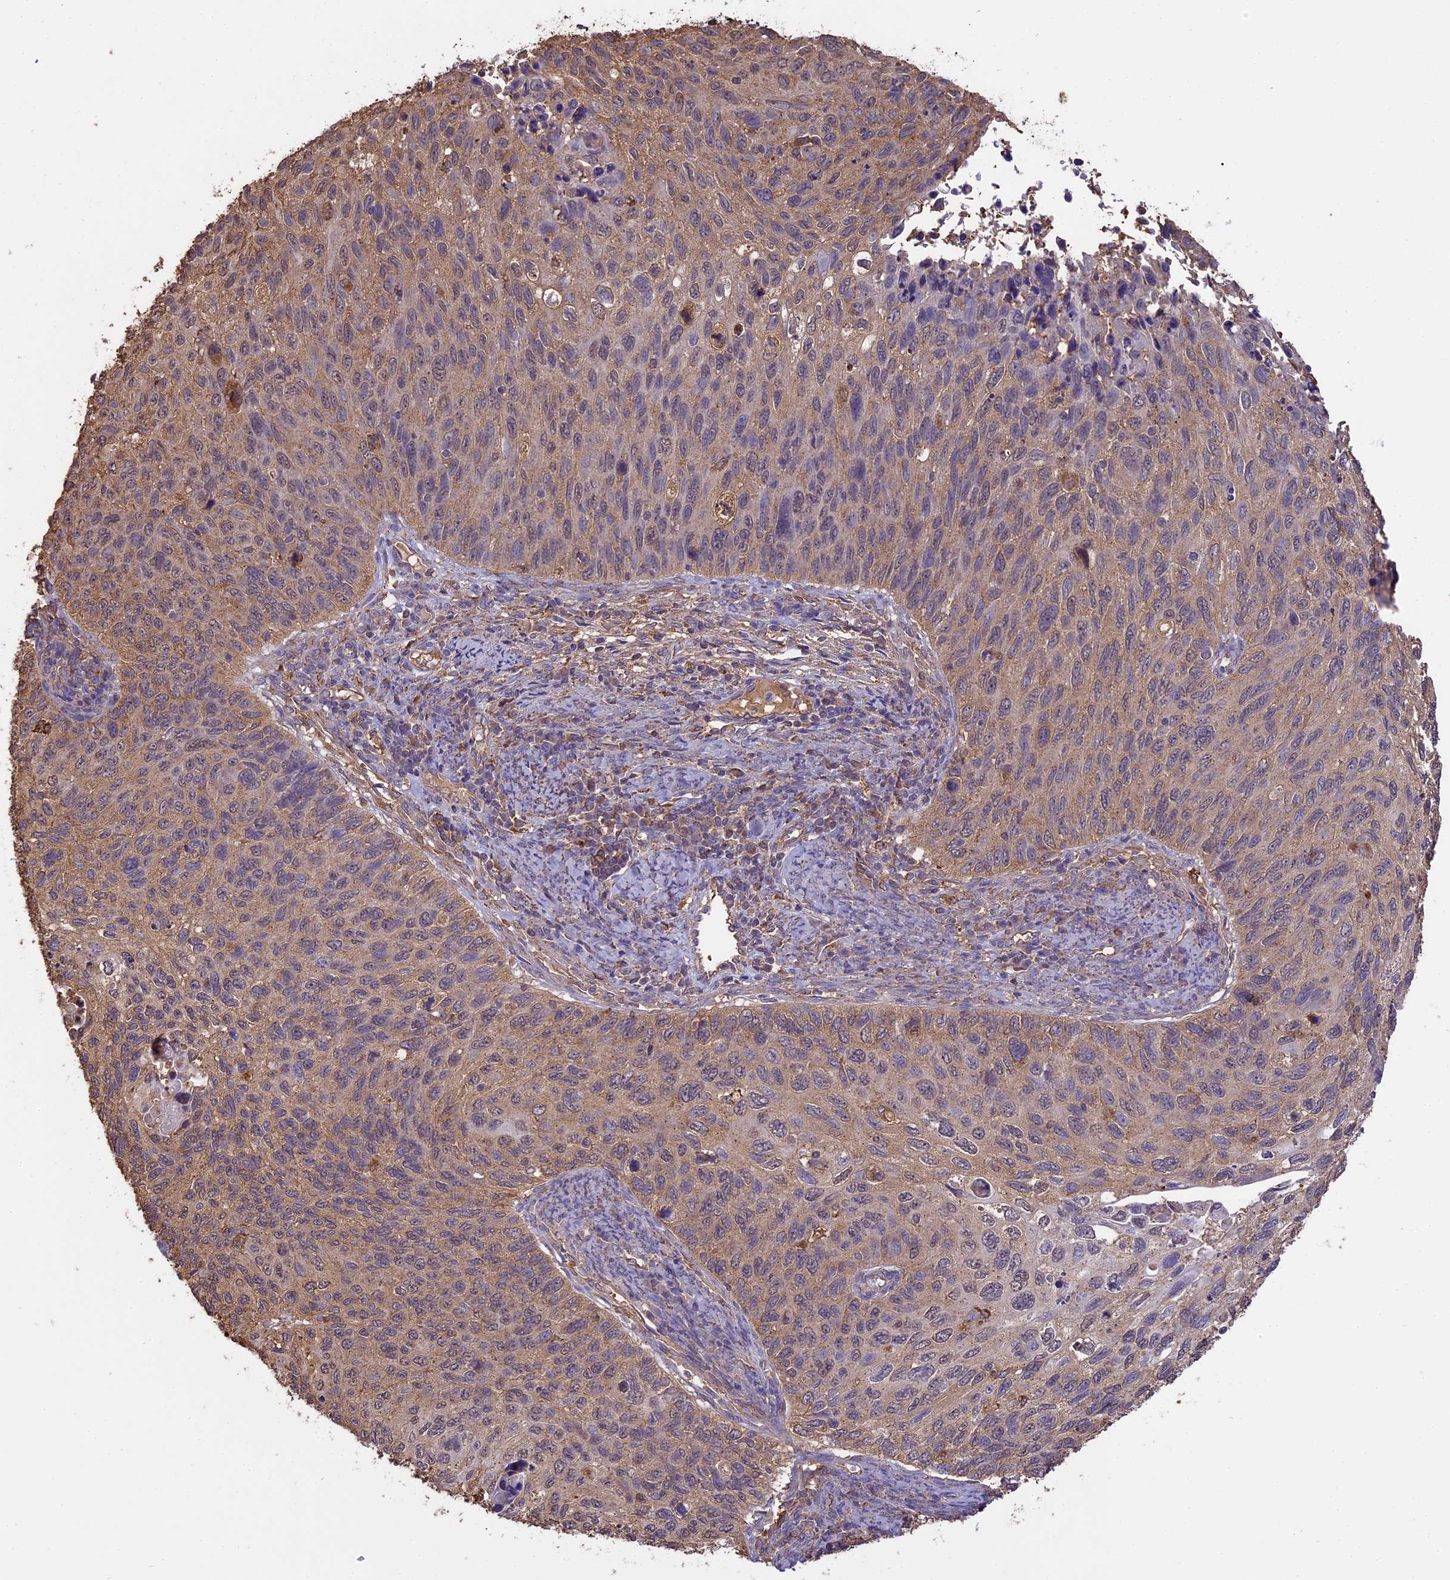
{"staining": {"intensity": "weak", "quantity": ">75%", "location": "cytoplasmic/membranous,nuclear"}, "tissue": "cervical cancer", "cell_type": "Tumor cells", "image_type": "cancer", "snomed": [{"axis": "morphology", "description": "Squamous cell carcinoma, NOS"}, {"axis": "topography", "description": "Cervix"}], "caption": "About >75% of tumor cells in squamous cell carcinoma (cervical) exhibit weak cytoplasmic/membranous and nuclear protein expression as visualized by brown immunohistochemical staining.", "gene": "ARHGAP19", "patient": {"sex": "female", "age": 70}}